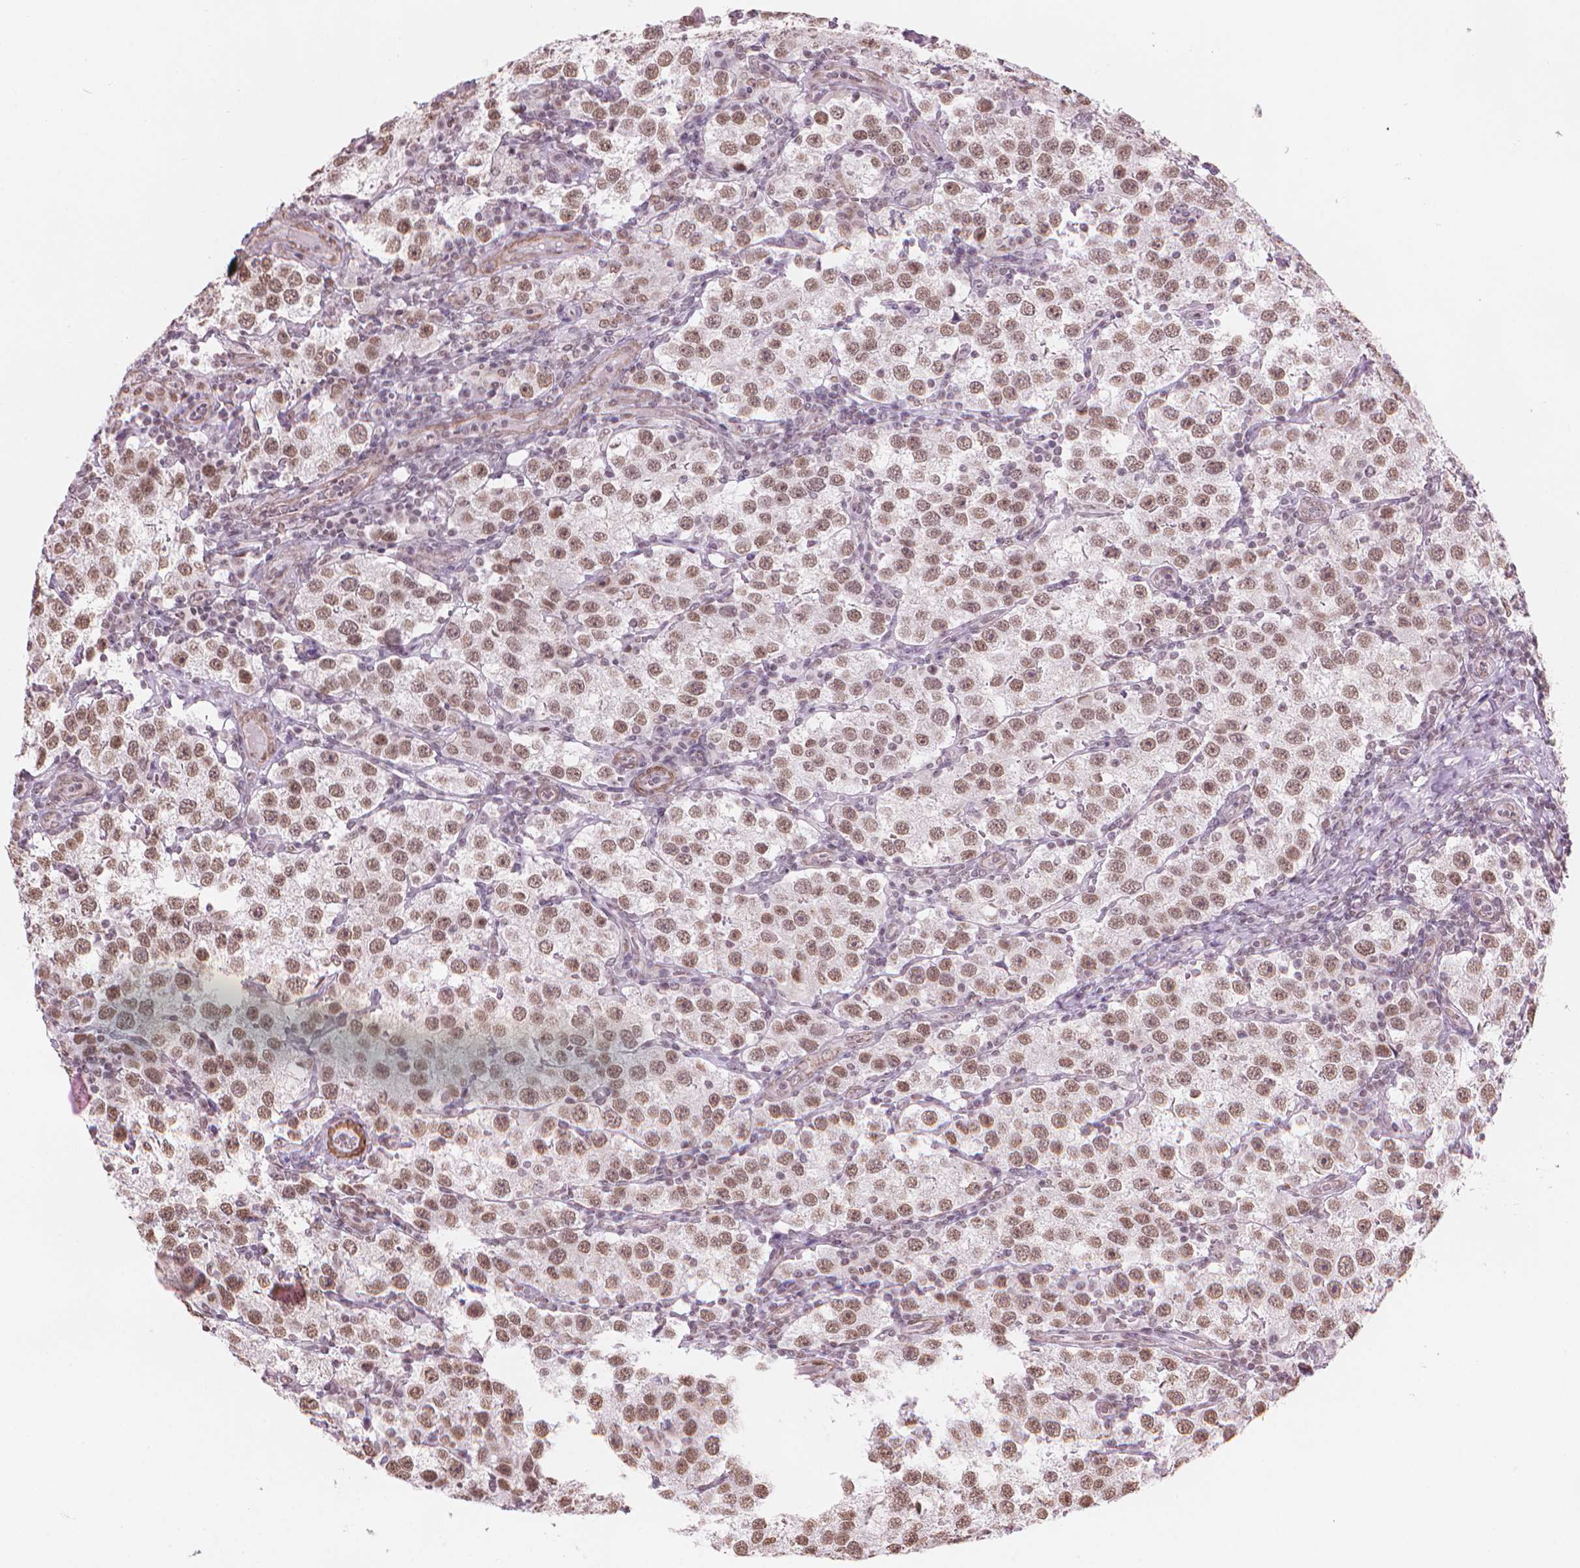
{"staining": {"intensity": "moderate", "quantity": ">75%", "location": "nuclear"}, "tissue": "testis cancer", "cell_type": "Tumor cells", "image_type": "cancer", "snomed": [{"axis": "morphology", "description": "Seminoma, NOS"}, {"axis": "topography", "description": "Testis"}], "caption": "Immunohistochemistry (IHC) staining of testis seminoma, which demonstrates medium levels of moderate nuclear expression in approximately >75% of tumor cells indicating moderate nuclear protein positivity. The staining was performed using DAB (brown) for protein detection and nuclei were counterstained in hematoxylin (blue).", "gene": "HOXD4", "patient": {"sex": "male", "age": 37}}